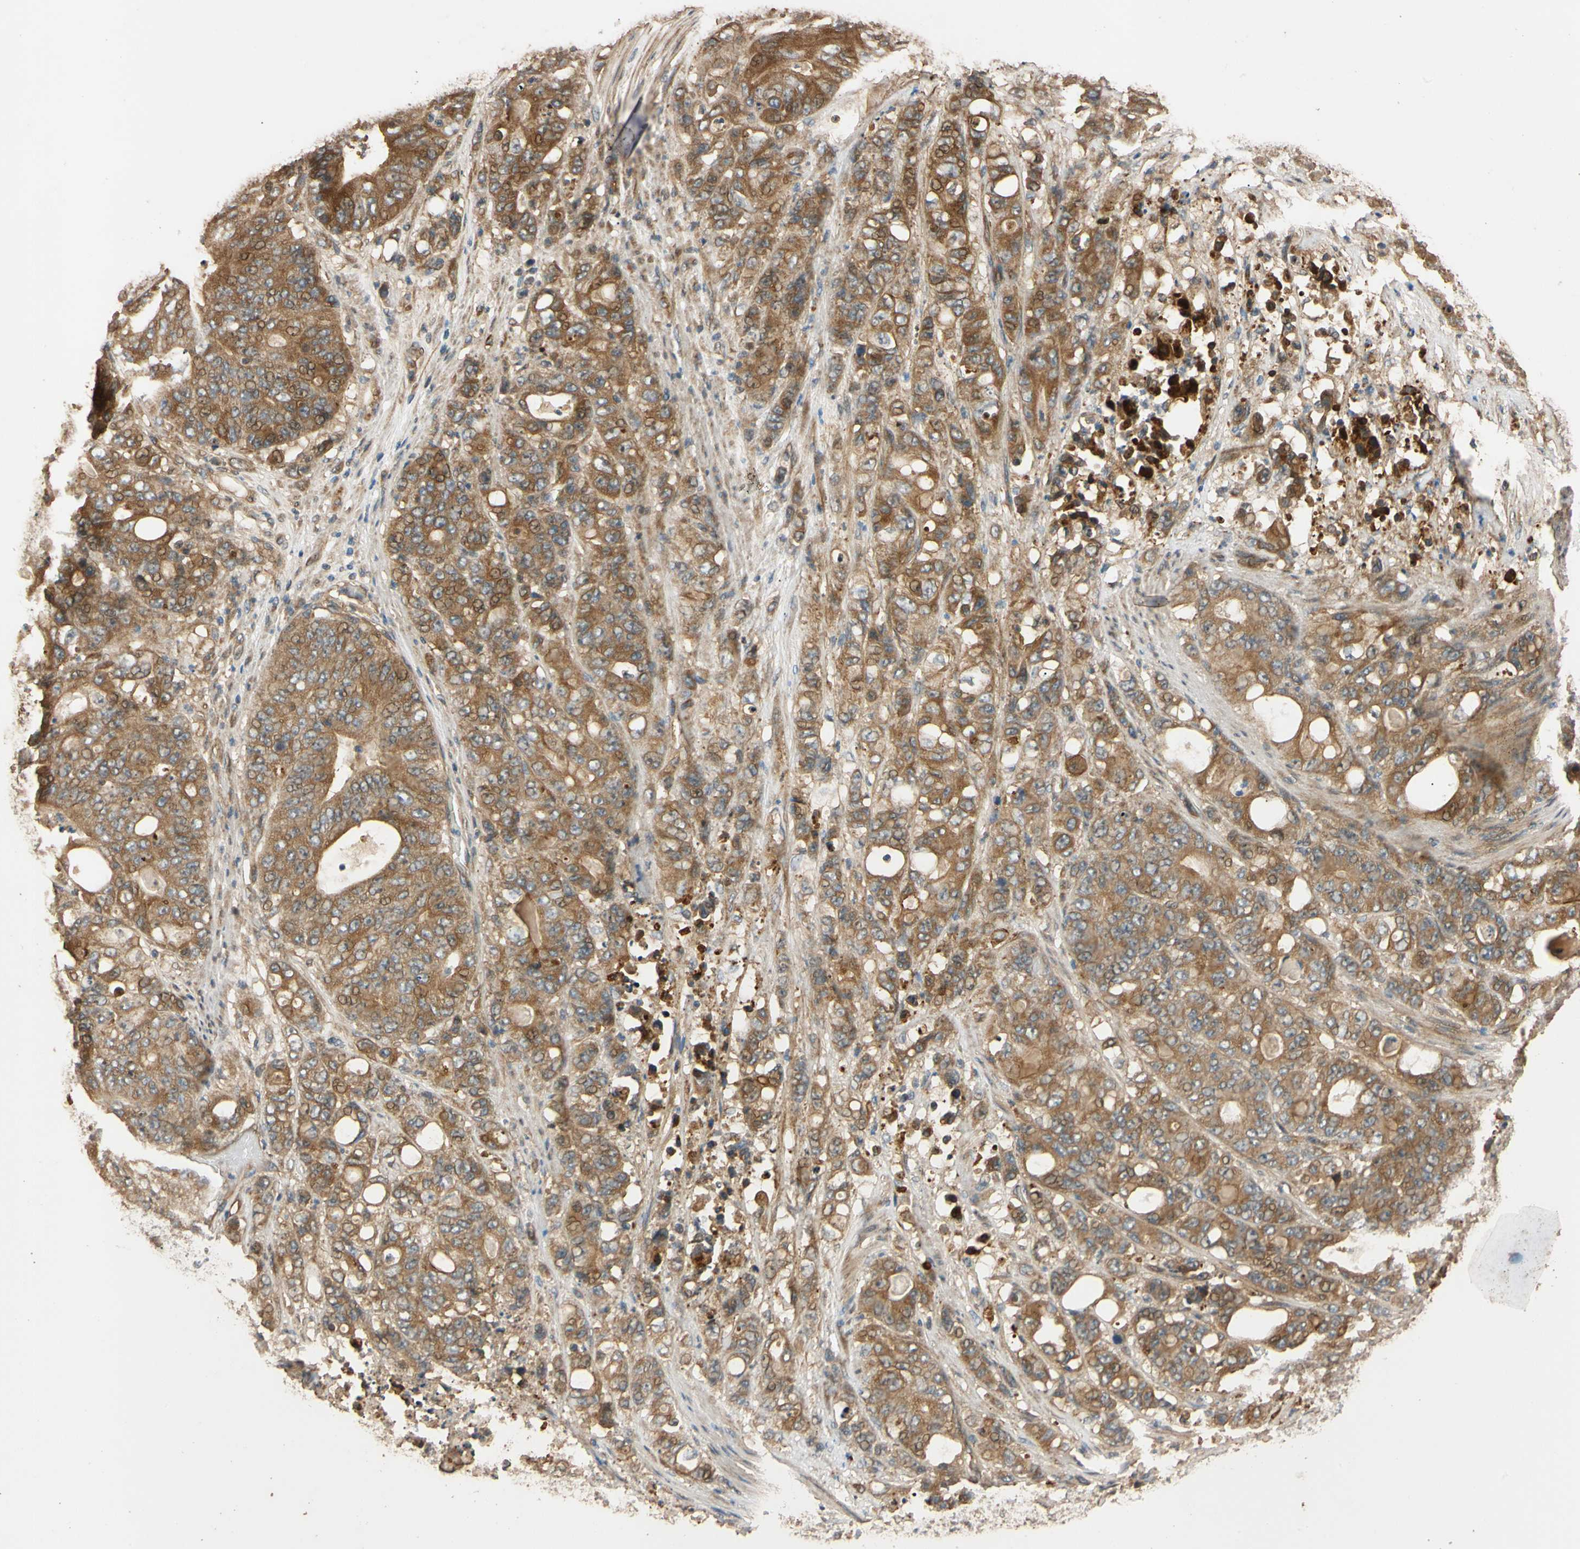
{"staining": {"intensity": "strong", "quantity": ">75%", "location": "cytoplasmic/membranous"}, "tissue": "stomach cancer", "cell_type": "Tumor cells", "image_type": "cancer", "snomed": [{"axis": "morphology", "description": "Adenocarcinoma, NOS"}, {"axis": "topography", "description": "Stomach"}], "caption": "A high-resolution micrograph shows immunohistochemistry (IHC) staining of stomach cancer, which reveals strong cytoplasmic/membranous staining in about >75% of tumor cells.", "gene": "MGRN1", "patient": {"sex": "female", "age": 73}}